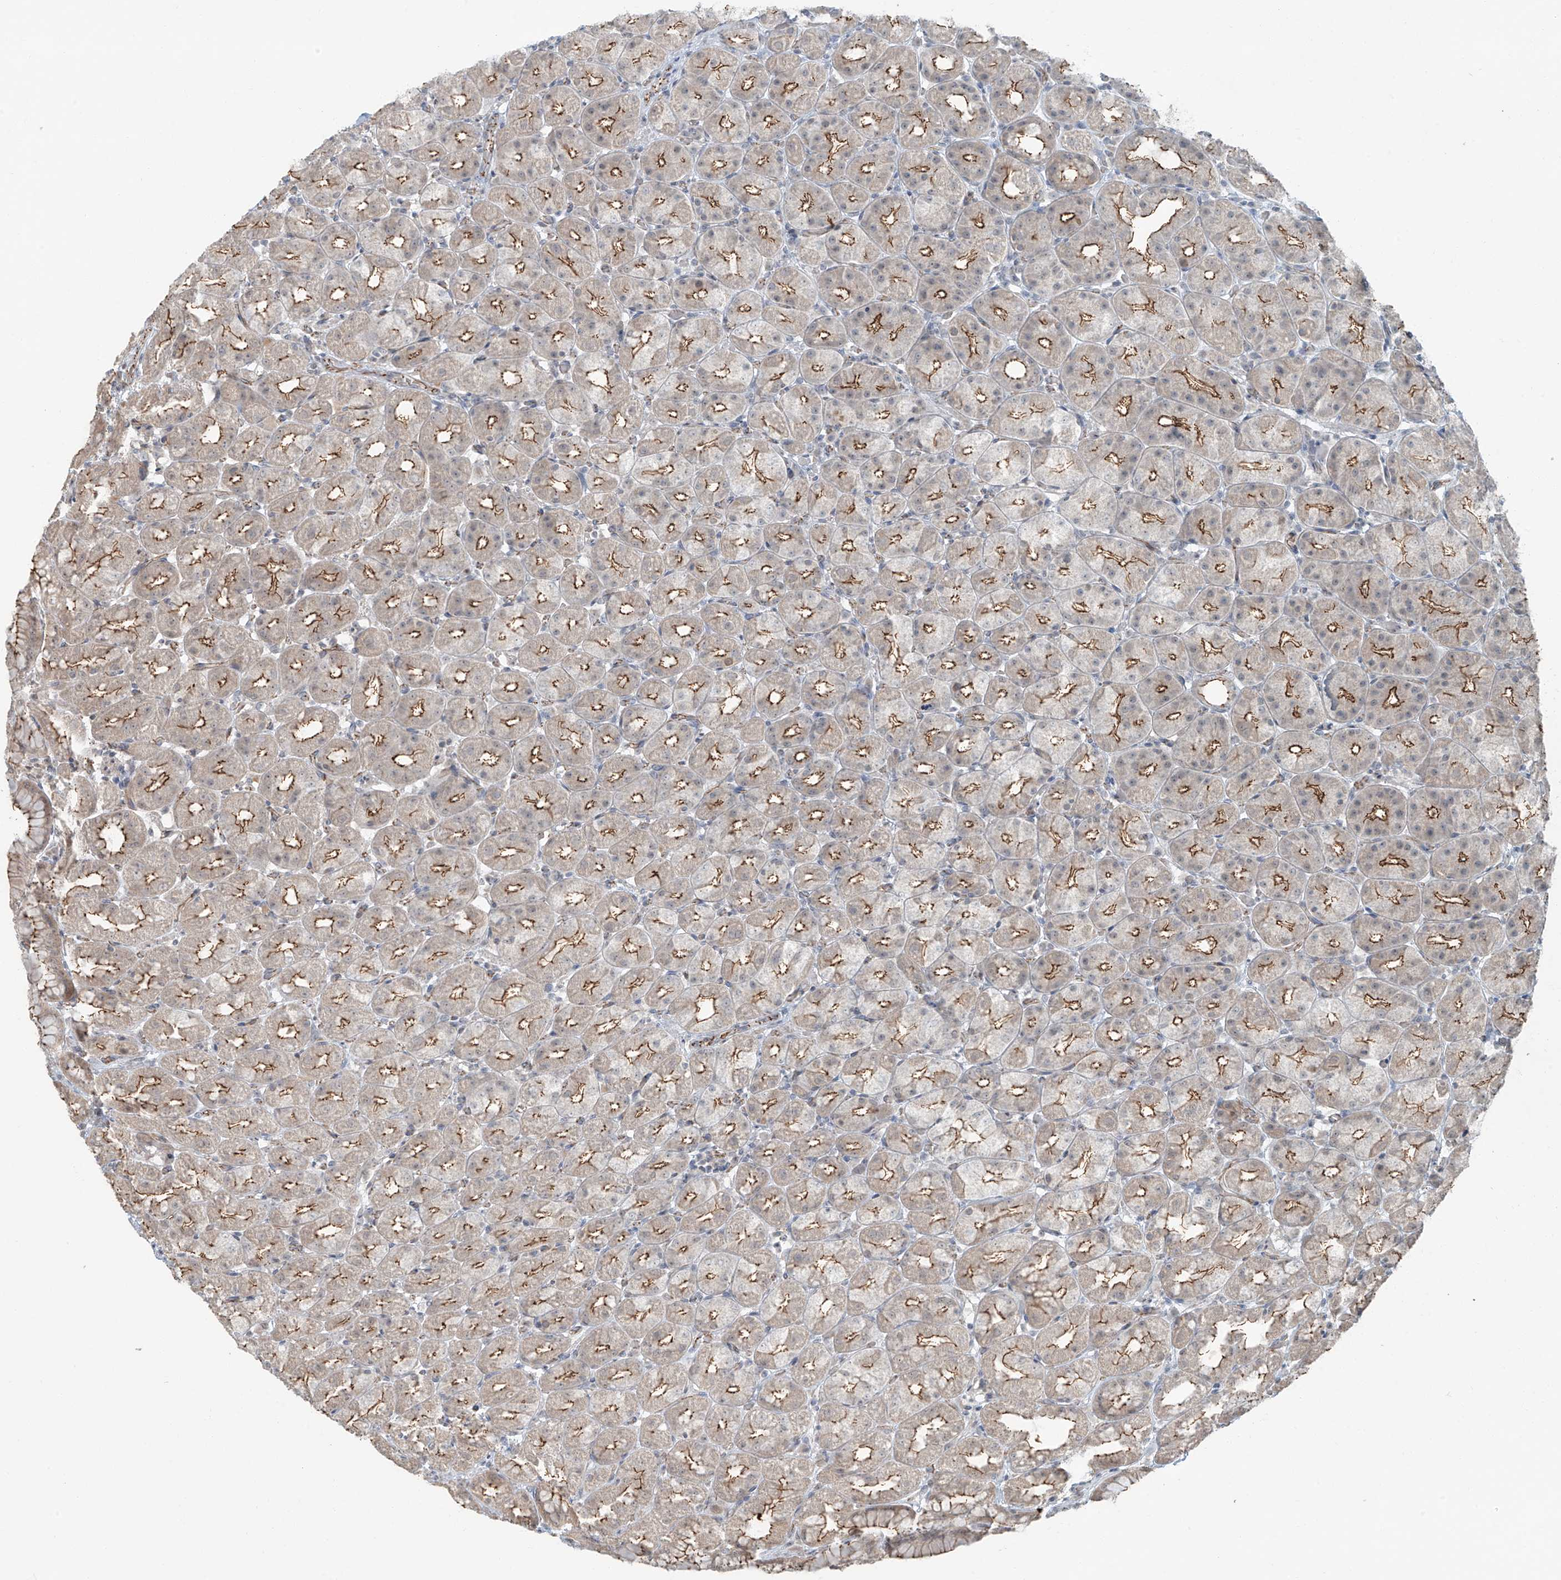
{"staining": {"intensity": "moderate", "quantity": "25%-75%", "location": "cytoplasmic/membranous"}, "tissue": "stomach", "cell_type": "Glandular cells", "image_type": "normal", "snomed": [{"axis": "morphology", "description": "Normal tissue, NOS"}, {"axis": "topography", "description": "Stomach, upper"}], "caption": "Immunohistochemical staining of benign human stomach displays 25%-75% levels of moderate cytoplasmic/membranous protein expression in approximately 25%-75% of glandular cells. (DAB = brown stain, brightfield microscopy at high magnification).", "gene": "ZNF16", "patient": {"sex": "male", "age": 68}}